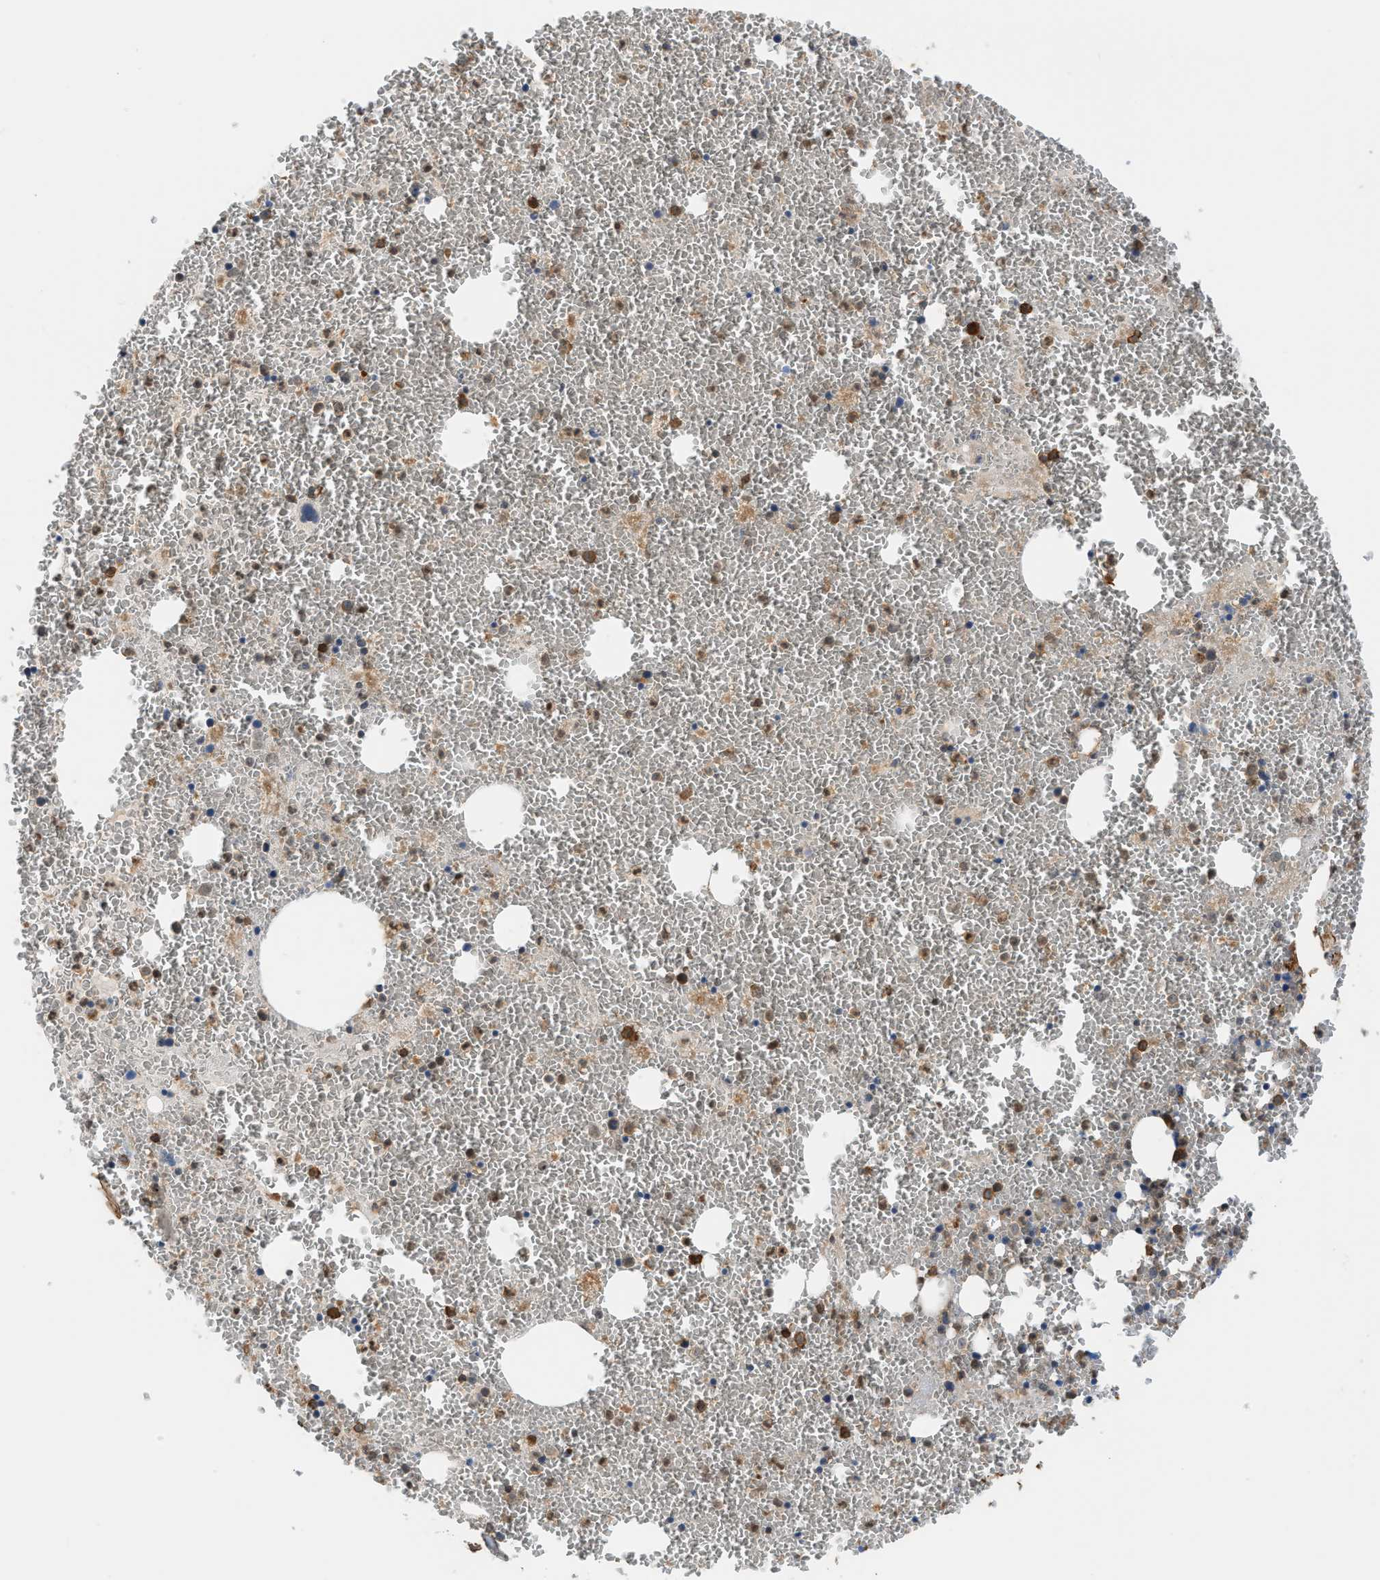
{"staining": {"intensity": "moderate", "quantity": "25%-75%", "location": "cytoplasmic/membranous"}, "tissue": "bone marrow", "cell_type": "Hematopoietic cells", "image_type": "normal", "snomed": [{"axis": "morphology", "description": "Normal tissue, NOS"}, {"axis": "morphology", "description": "Inflammation, NOS"}, {"axis": "topography", "description": "Bone marrow"}], "caption": "The histopathology image shows staining of normal bone marrow, revealing moderate cytoplasmic/membranous protein positivity (brown color) within hematopoietic cells. (brown staining indicates protein expression, while blue staining denotes nuclei).", "gene": "DDHD2", "patient": {"sex": "male", "age": 47}}